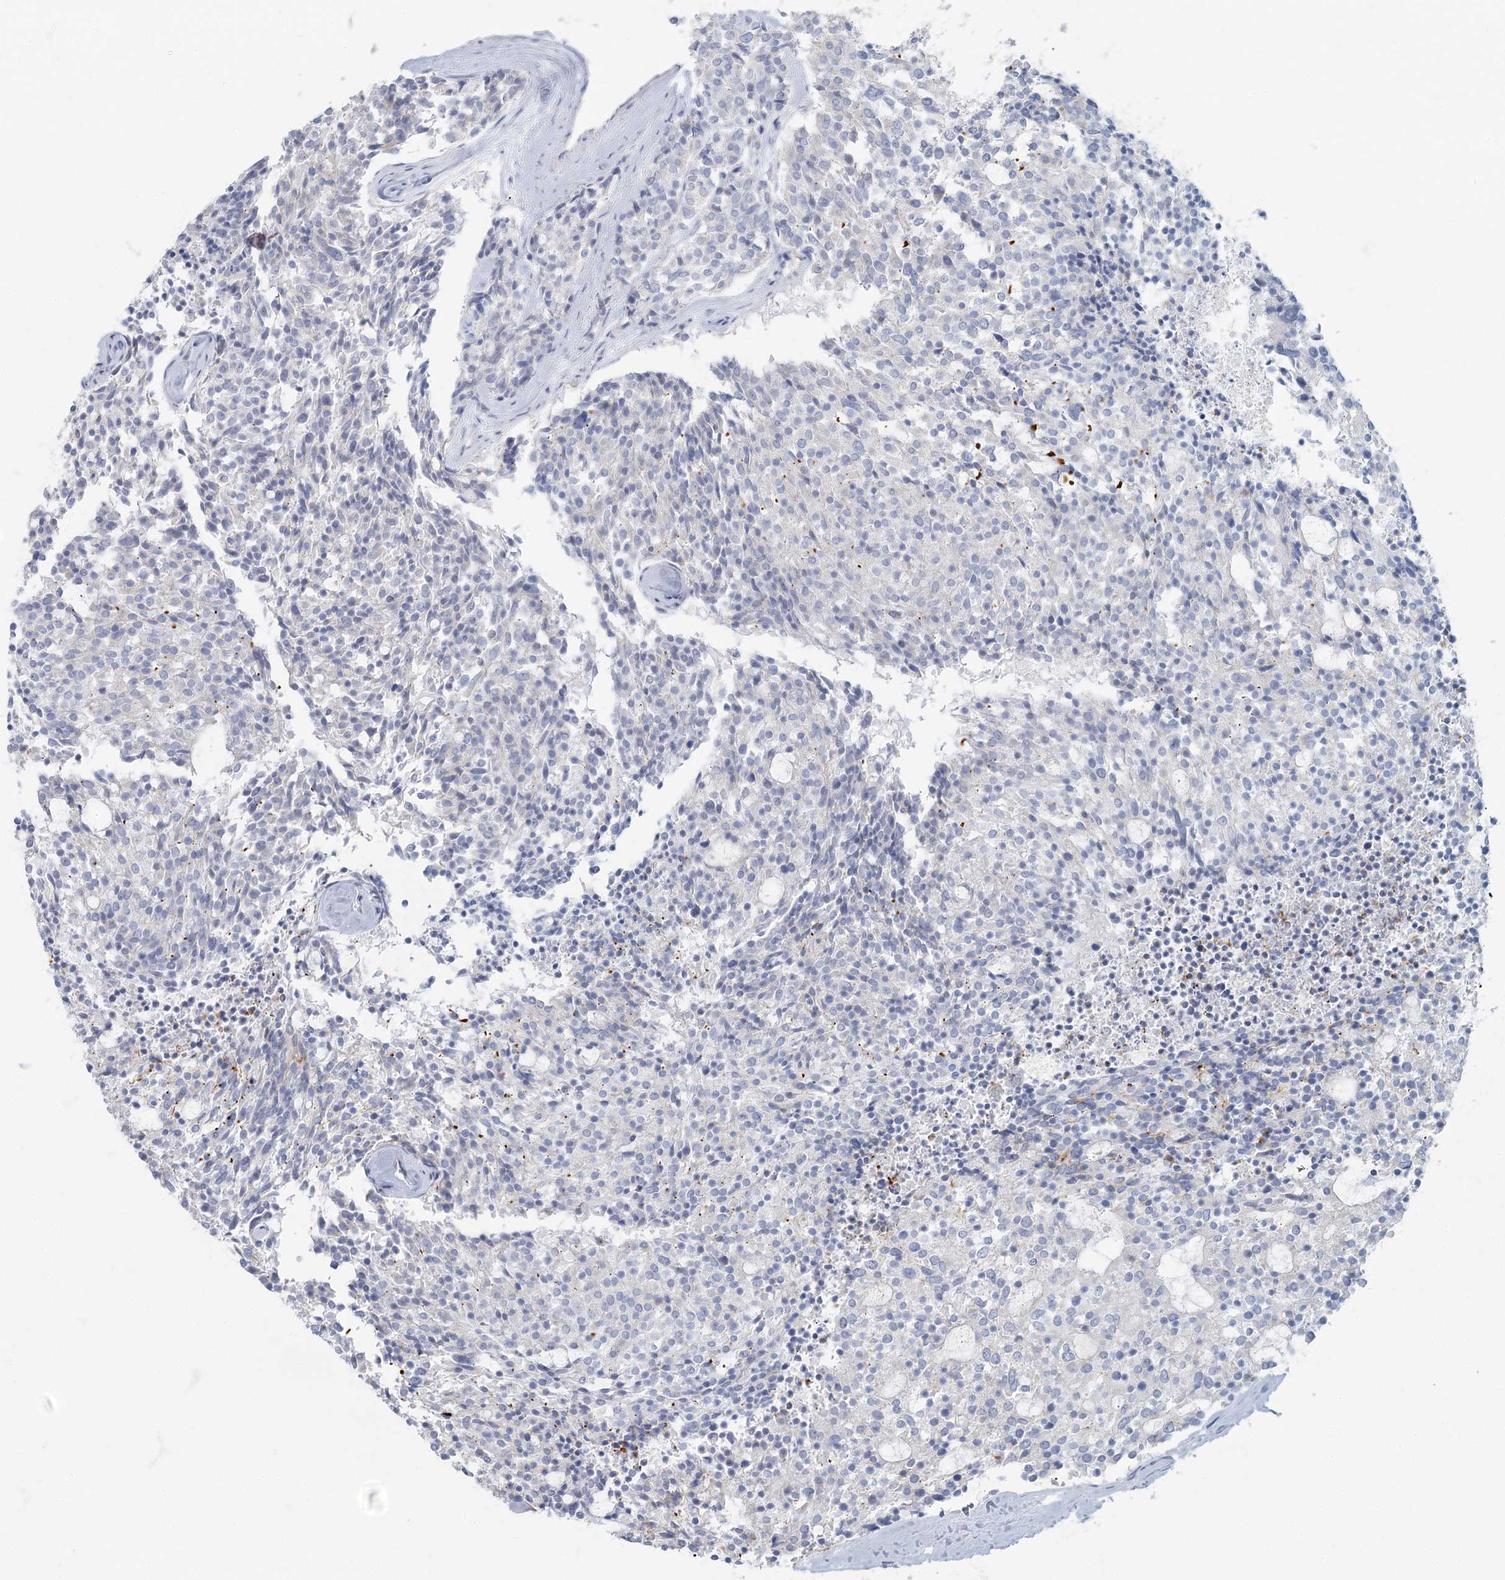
{"staining": {"intensity": "negative", "quantity": "none", "location": "none"}, "tissue": "carcinoid", "cell_type": "Tumor cells", "image_type": "cancer", "snomed": [{"axis": "morphology", "description": "Carcinoid, malignant, NOS"}, {"axis": "topography", "description": "Pancreas"}], "caption": "A histopathology image of carcinoid stained for a protein reveals no brown staining in tumor cells. (Immunohistochemistry (ihc), brightfield microscopy, high magnification).", "gene": "FAM110C", "patient": {"sex": "female", "age": 54}}